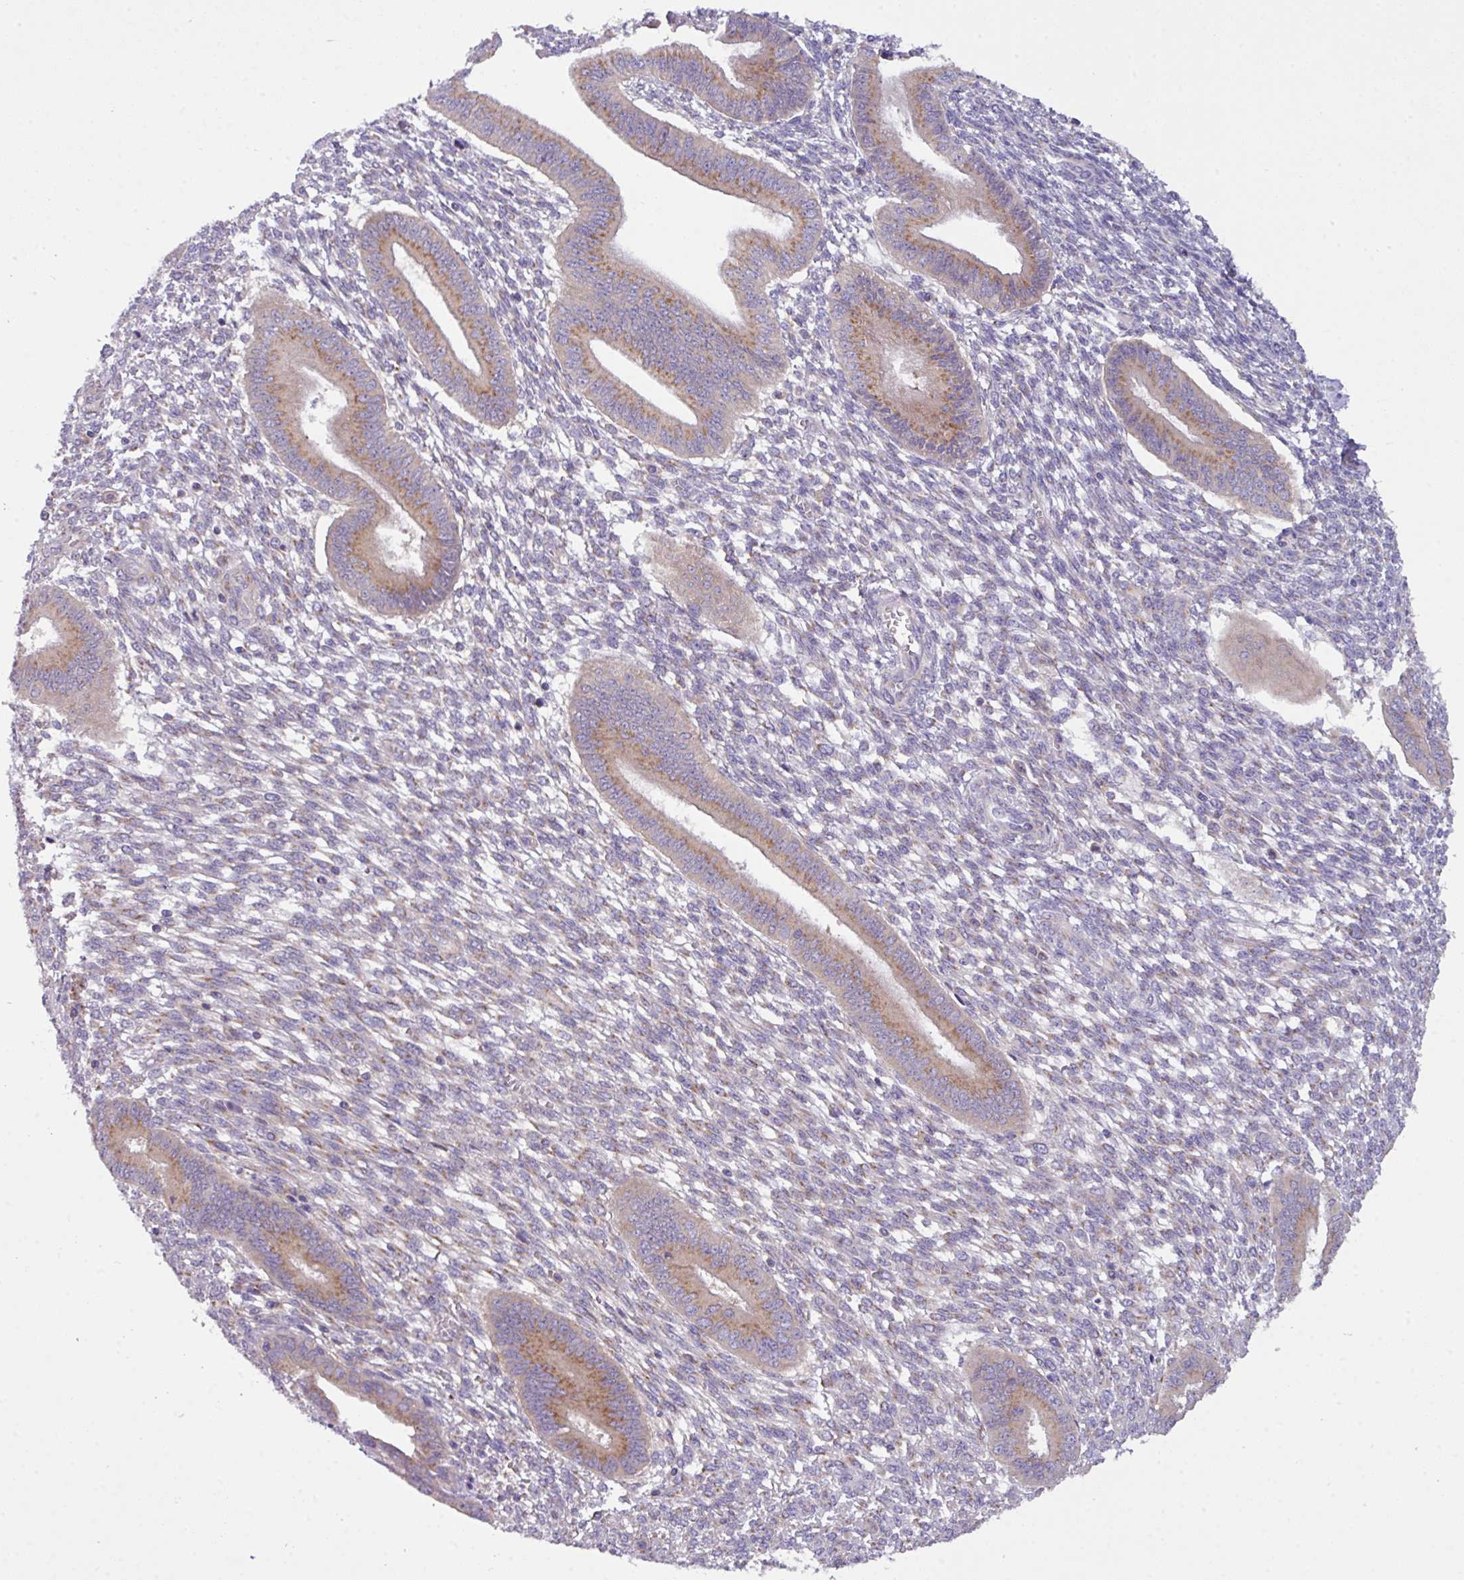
{"staining": {"intensity": "negative", "quantity": "none", "location": "none"}, "tissue": "endometrium", "cell_type": "Cells in endometrial stroma", "image_type": "normal", "snomed": [{"axis": "morphology", "description": "Normal tissue, NOS"}, {"axis": "topography", "description": "Endometrium"}], "caption": "A high-resolution photomicrograph shows immunohistochemistry (IHC) staining of unremarkable endometrium, which demonstrates no significant expression in cells in endometrial stroma.", "gene": "VTI1A", "patient": {"sex": "female", "age": 36}}